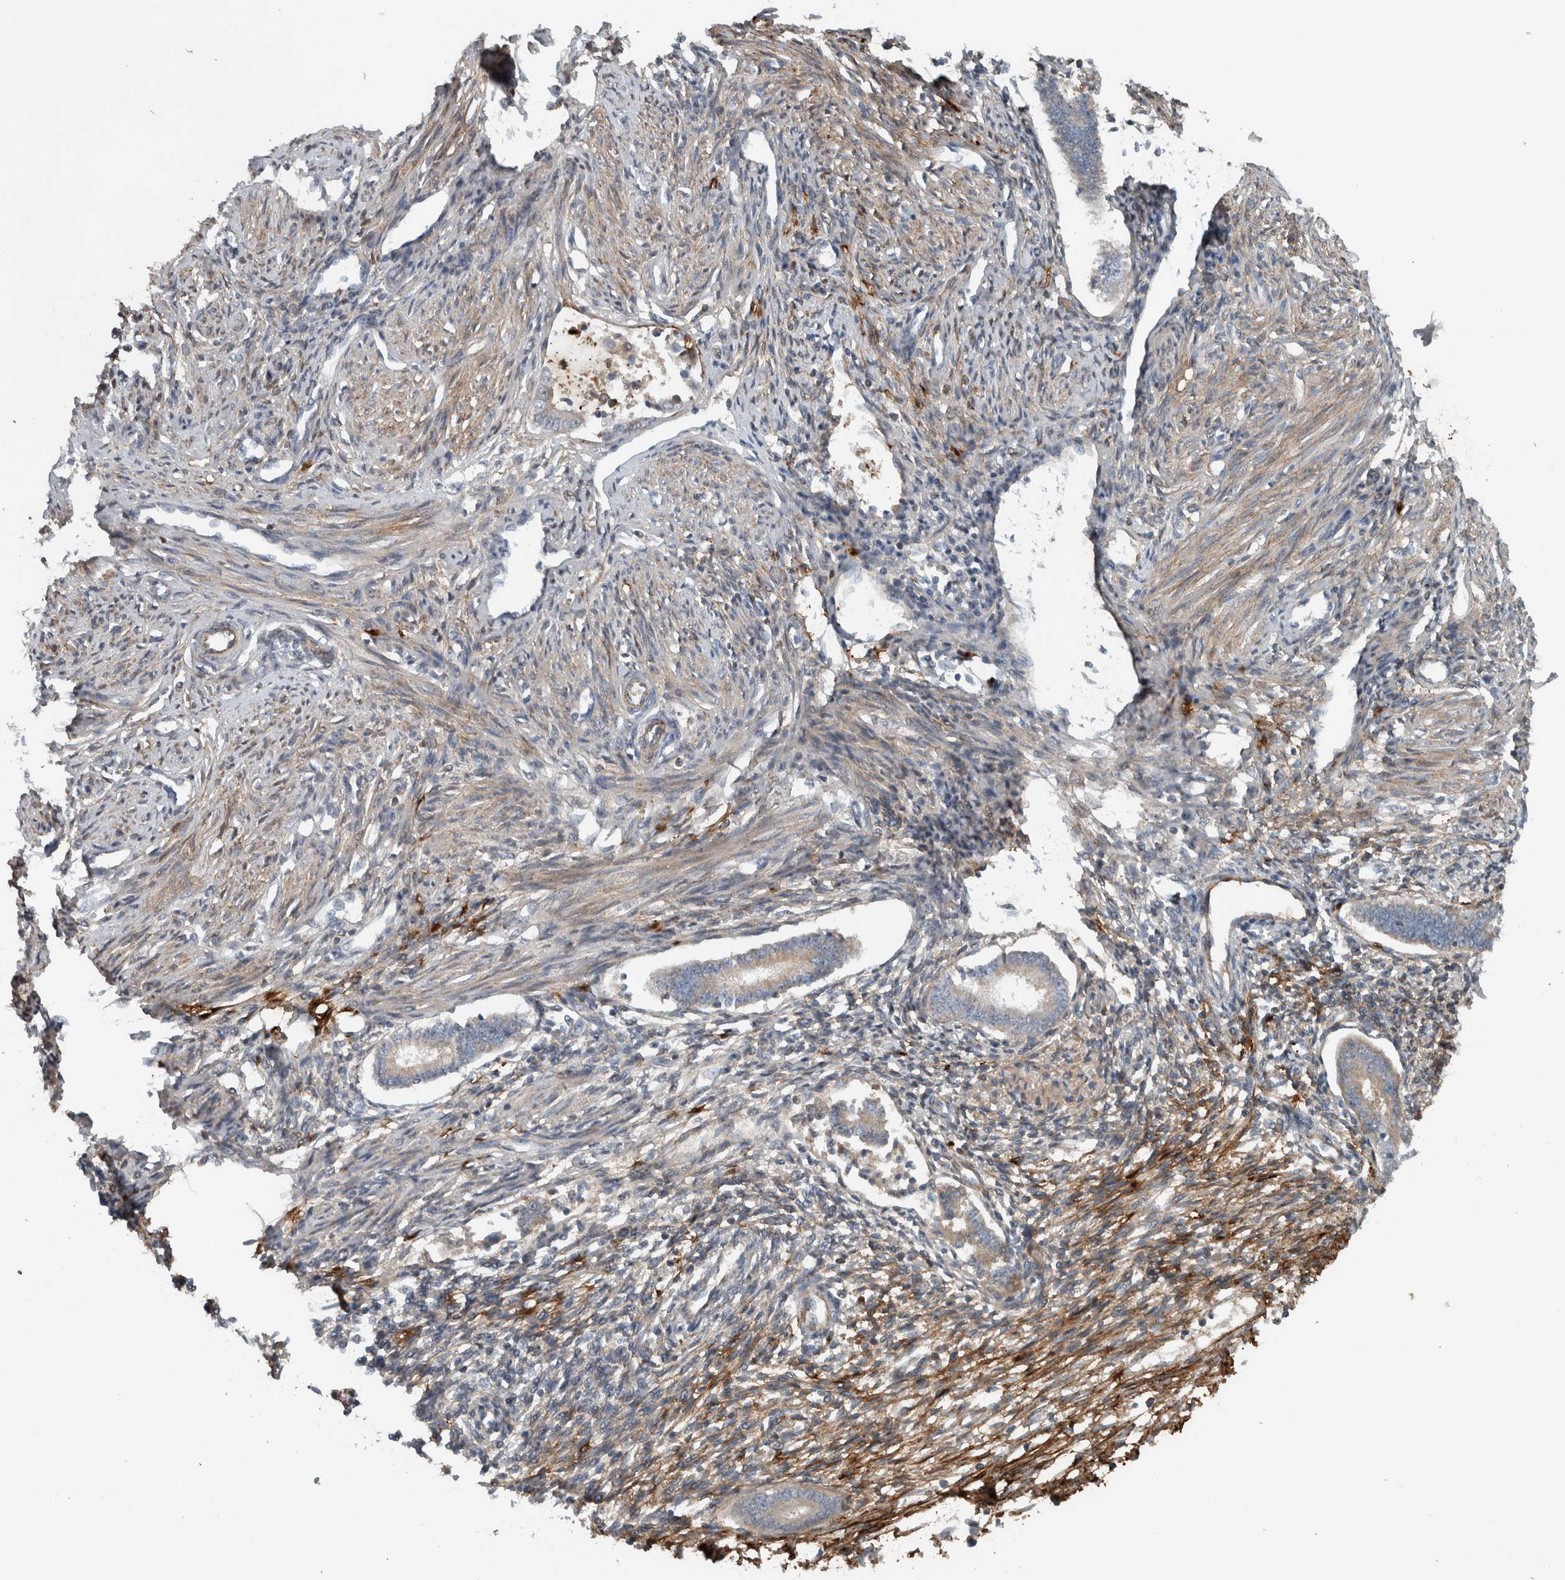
{"staining": {"intensity": "weak", "quantity": "25%-75%", "location": "cytoplasmic/membranous"}, "tissue": "endometrium", "cell_type": "Cells in endometrial stroma", "image_type": "normal", "snomed": [{"axis": "morphology", "description": "Normal tissue, NOS"}, {"axis": "topography", "description": "Endometrium"}], "caption": "Approximately 25%-75% of cells in endometrial stroma in benign human endometrium exhibit weak cytoplasmic/membranous protein expression as visualized by brown immunohistochemical staining.", "gene": "FN1", "patient": {"sex": "female", "age": 56}}